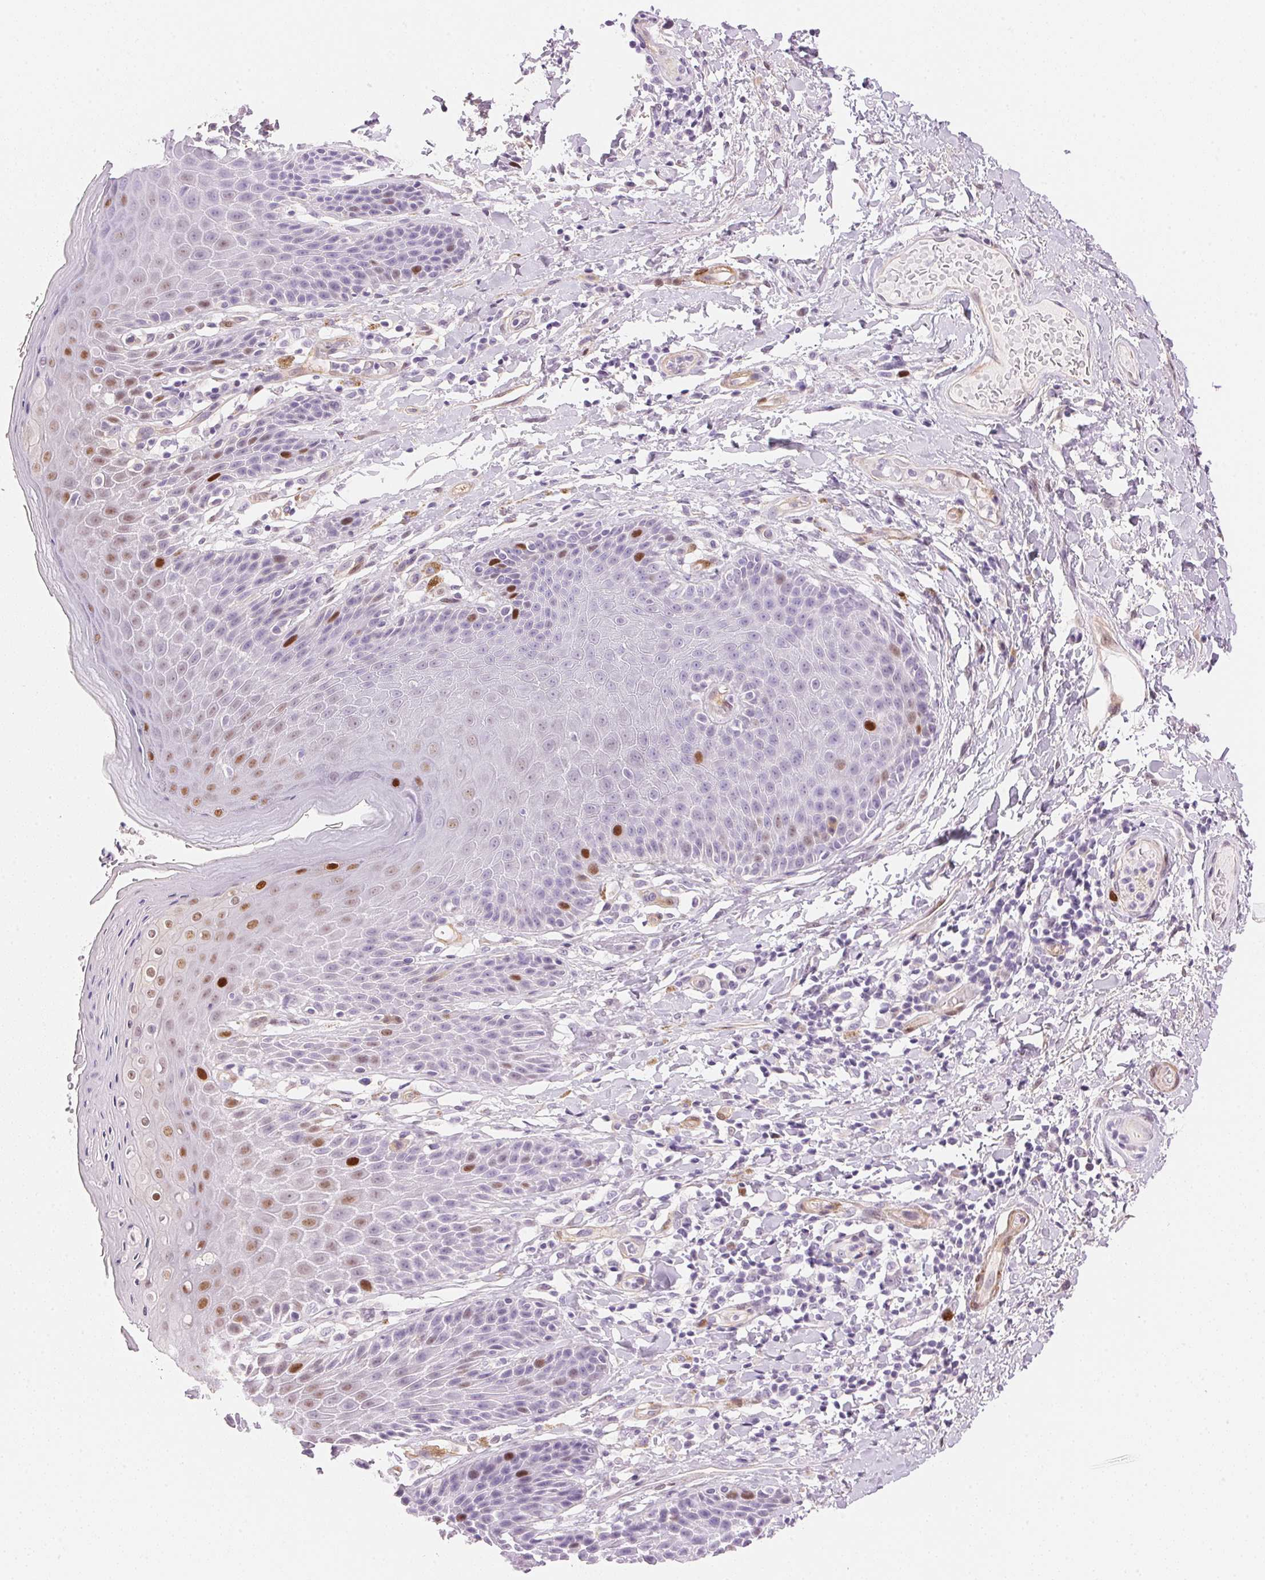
{"staining": {"intensity": "strong", "quantity": "<25%", "location": "nuclear"}, "tissue": "skin", "cell_type": "Epidermal cells", "image_type": "normal", "snomed": [{"axis": "morphology", "description": "Normal tissue, NOS"}, {"axis": "topography", "description": "Anal"}, {"axis": "topography", "description": "Peripheral nerve tissue"}], "caption": "Skin was stained to show a protein in brown. There is medium levels of strong nuclear staining in approximately <25% of epidermal cells.", "gene": "SMTN", "patient": {"sex": "male", "age": 51}}